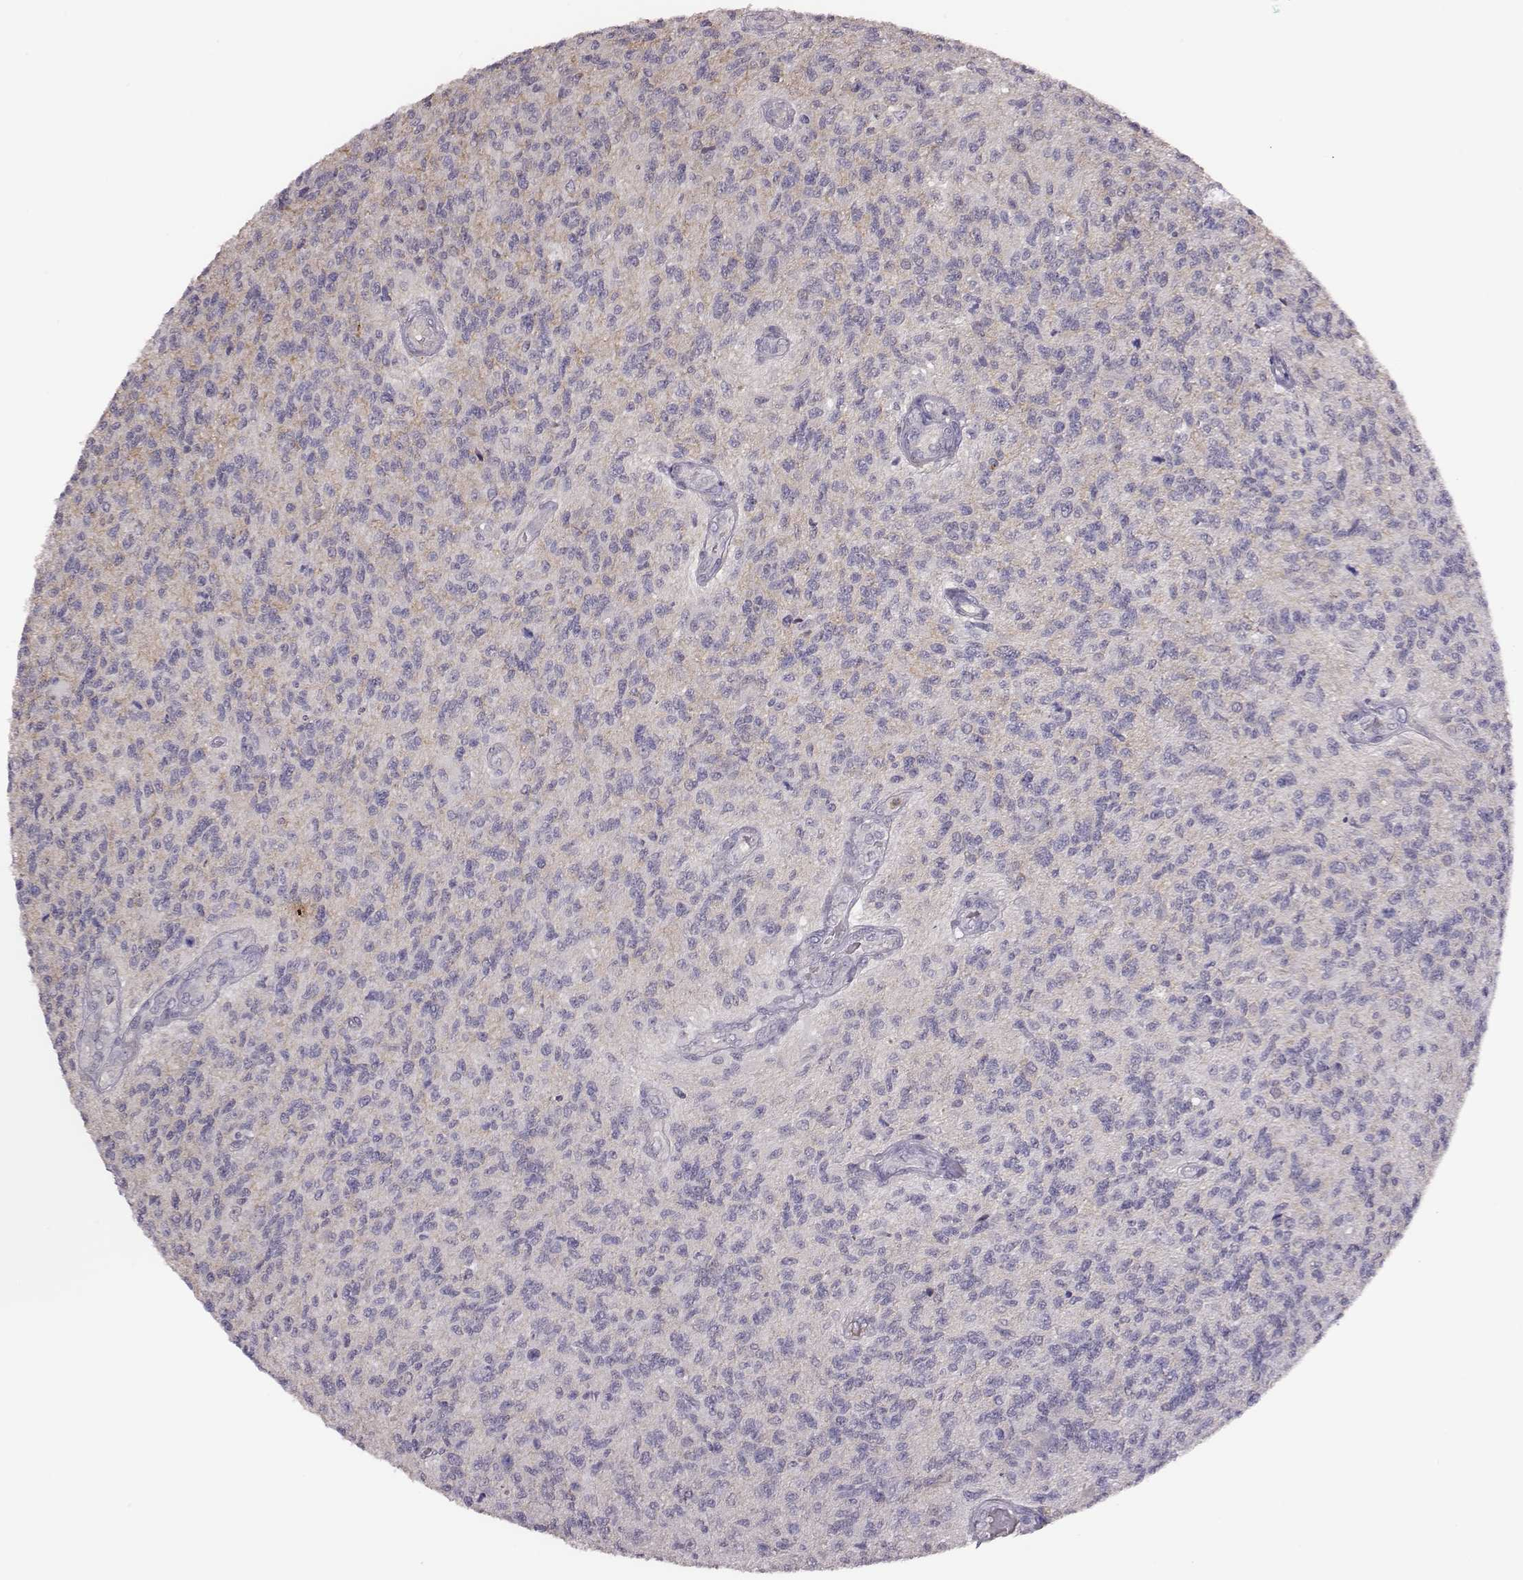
{"staining": {"intensity": "negative", "quantity": "none", "location": "none"}, "tissue": "glioma", "cell_type": "Tumor cells", "image_type": "cancer", "snomed": [{"axis": "morphology", "description": "Glioma, malignant, High grade"}, {"axis": "topography", "description": "Brain"}], "caption": "Immunohistochemical staining of glioma displays no significant positivity in tumor cells.", "gene": "KMO", "patient": {"sex": "male", "age": 56}}